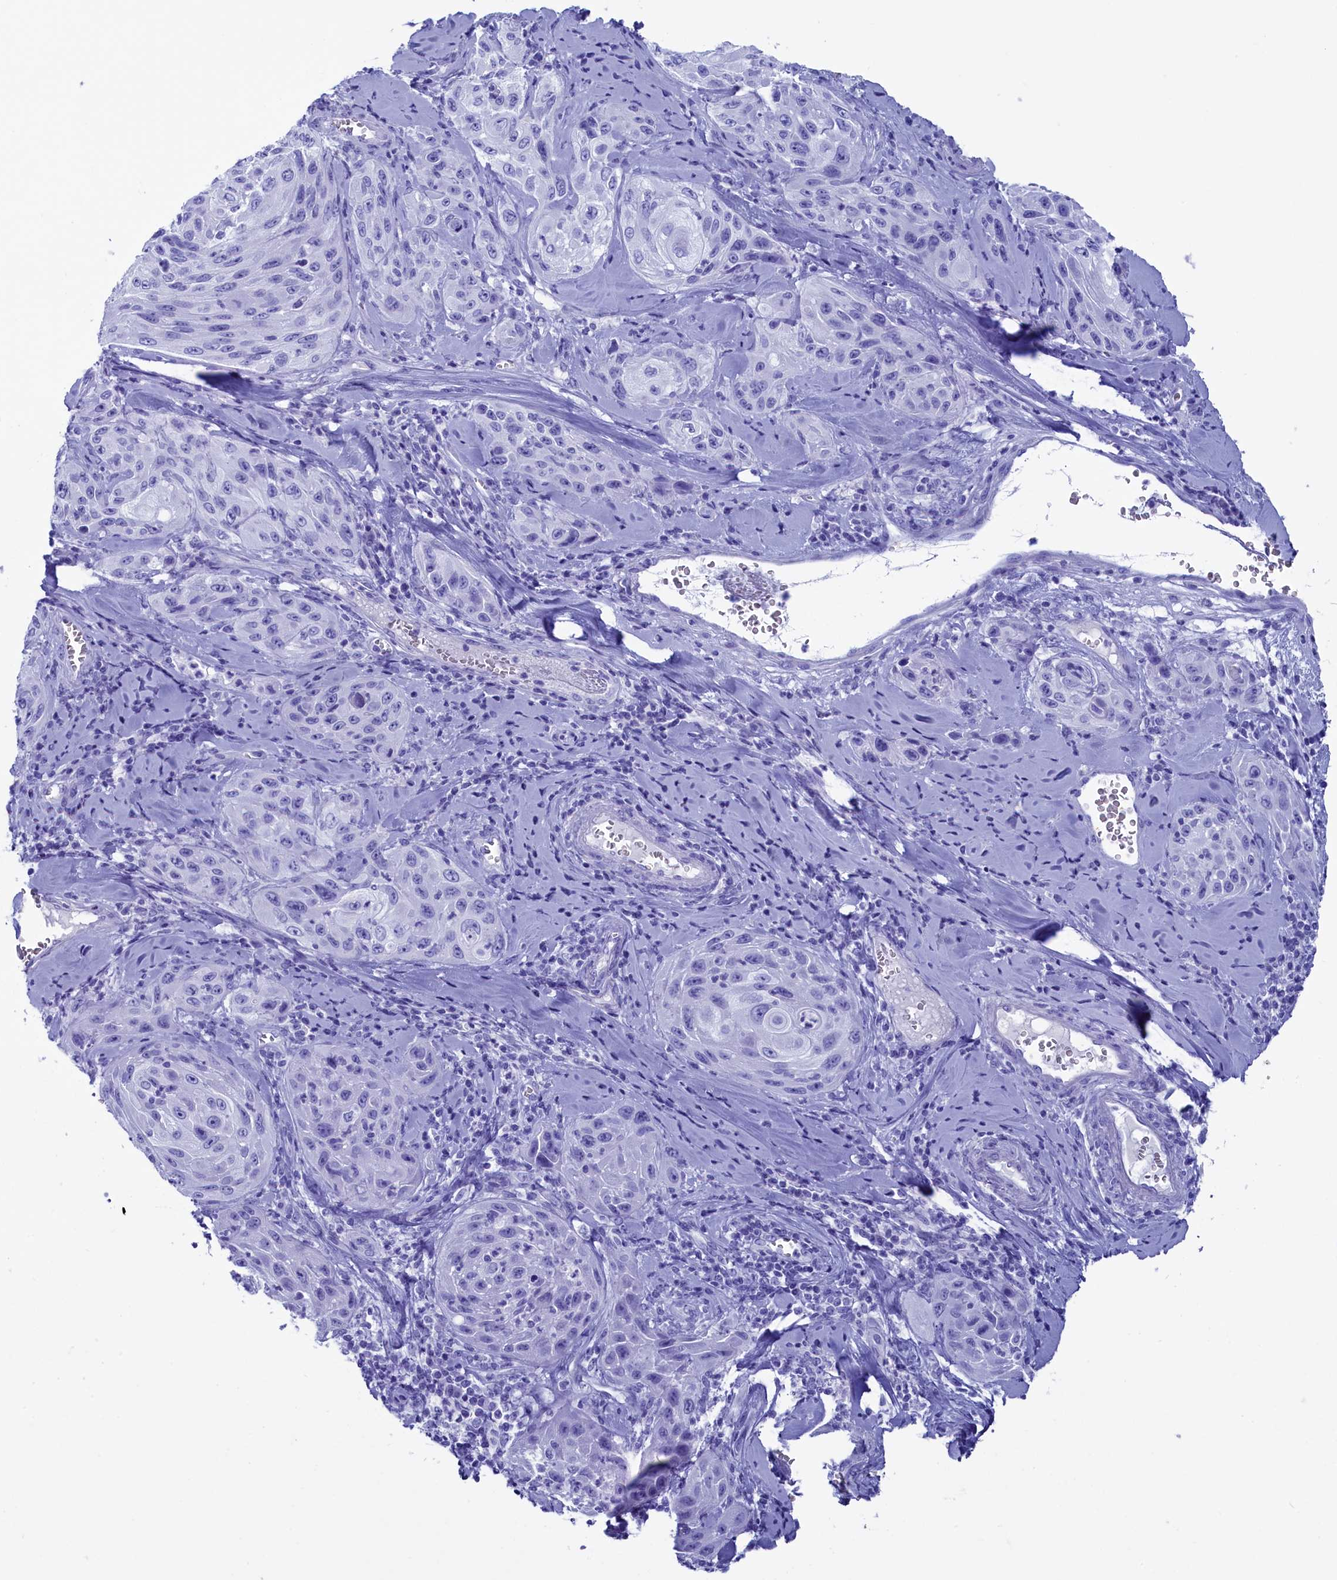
{"staining": {"intensity": "negative", "quantity": "none", "location": "none"}, "tissue": "cervical cancer", "cell_type": "Tumor cells", "image_type": "cancer", "snomed": [{"axis": "morphology", "description": "Squamous cell carcinoma, NOS"}, {"axis": "topography", "description": "Cervix"}], "caption": "Human squamous cell carcinoma (cervical) stained for a protein using immunohistochemistry (IHC) demonstrates no staining in tumor cells.", "gene": "ANKRD29", "patient": {"sex": "female", "age": 42}}